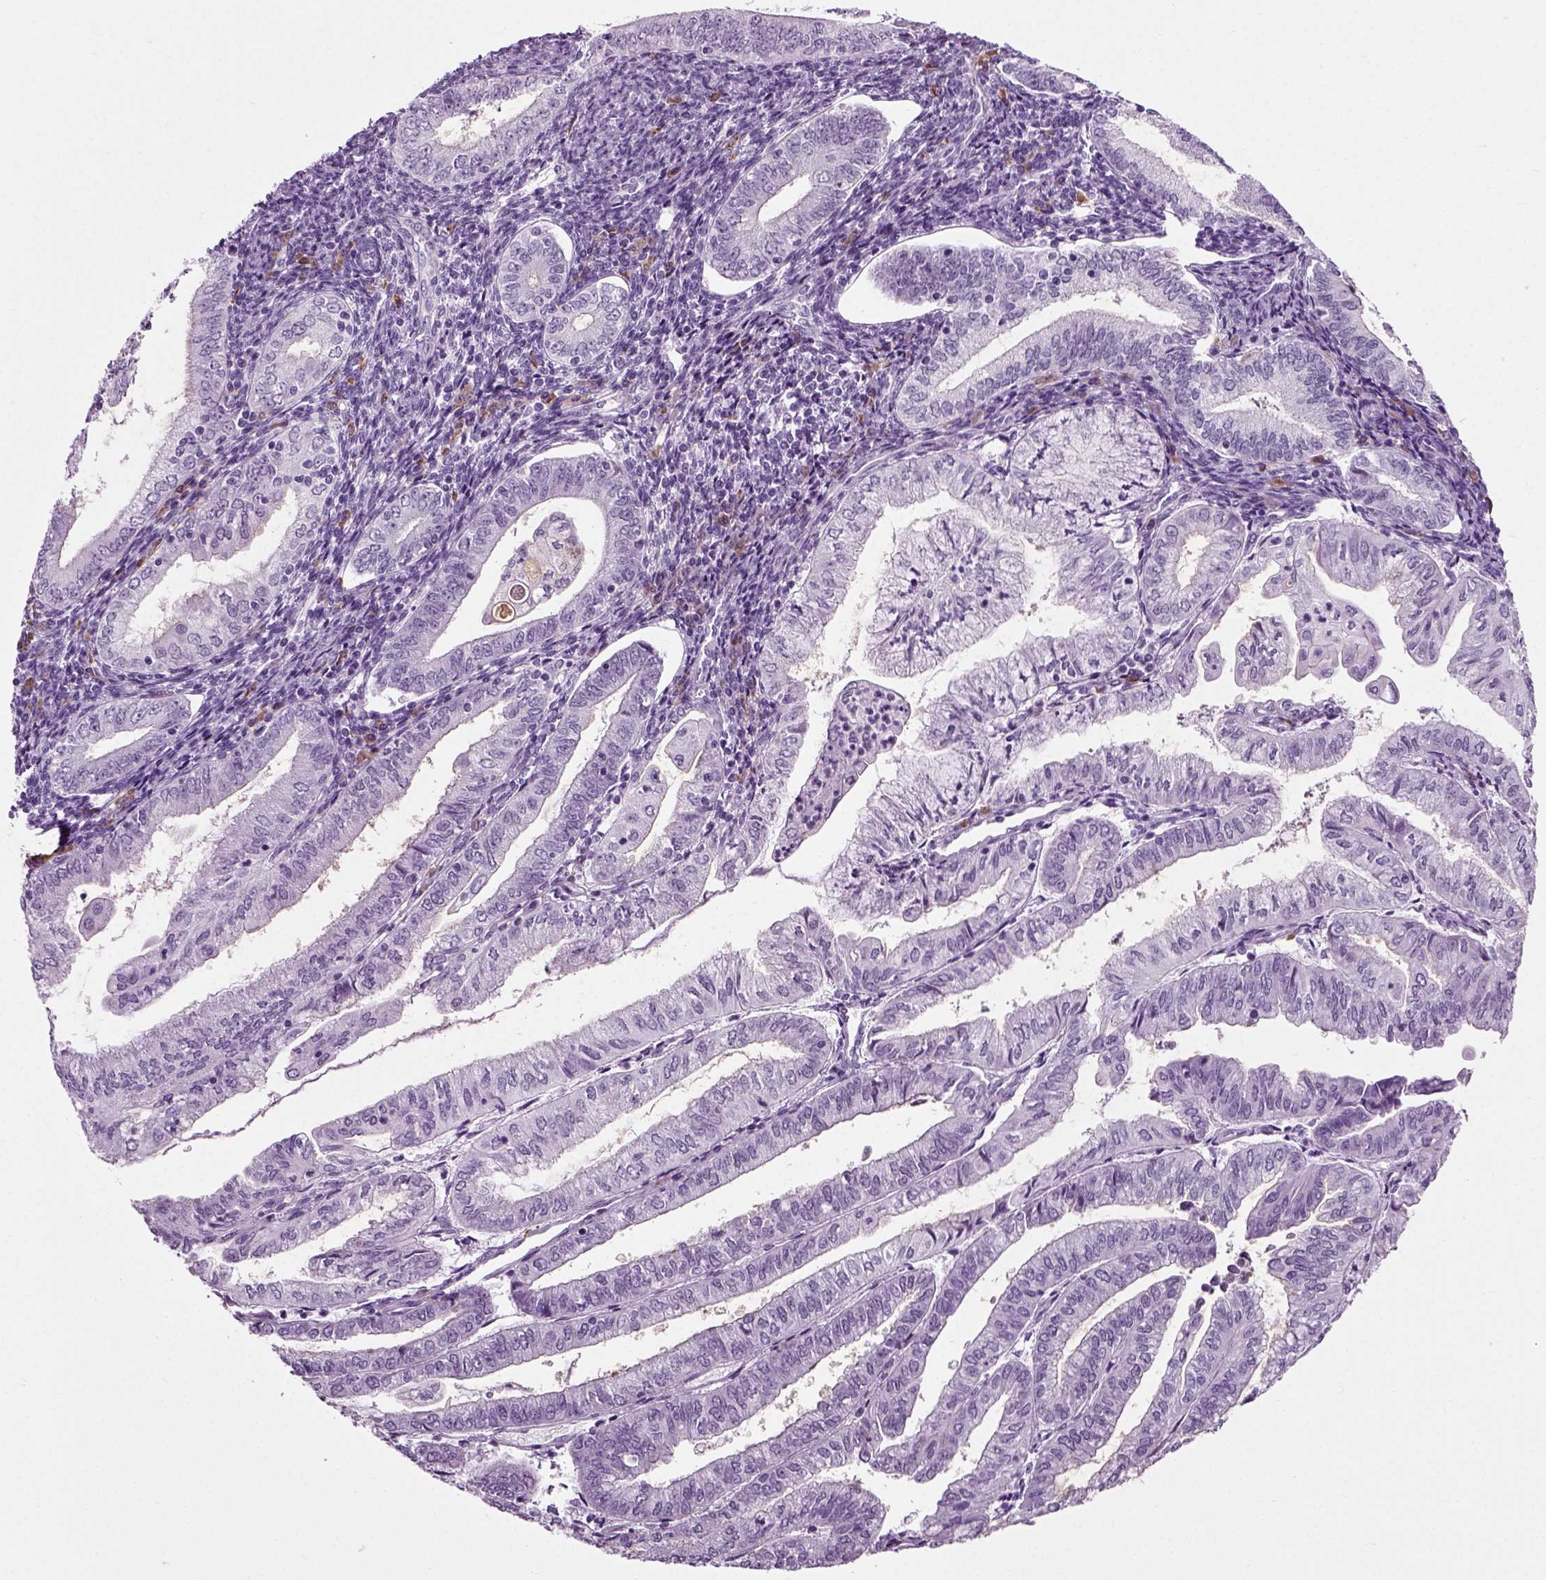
{"staining": {"intensity": "negative", "quantity": "none", "location": "none"}, "tissue": "endometrial cancer", "cell_type": "Tumor cells", "image_type": "cancer", "snomed": [{"axis": "morphology", "description": "Adenocarcinoma, NOS"}, {"axis": "topography", "description": "Endometrium"}], "caption": "The image displays no staining of tumor cells in endometrial cancer (adenocarcinoma).", "gene": "SLC26A8", "patient": {"sex": "female", "age": 55}}